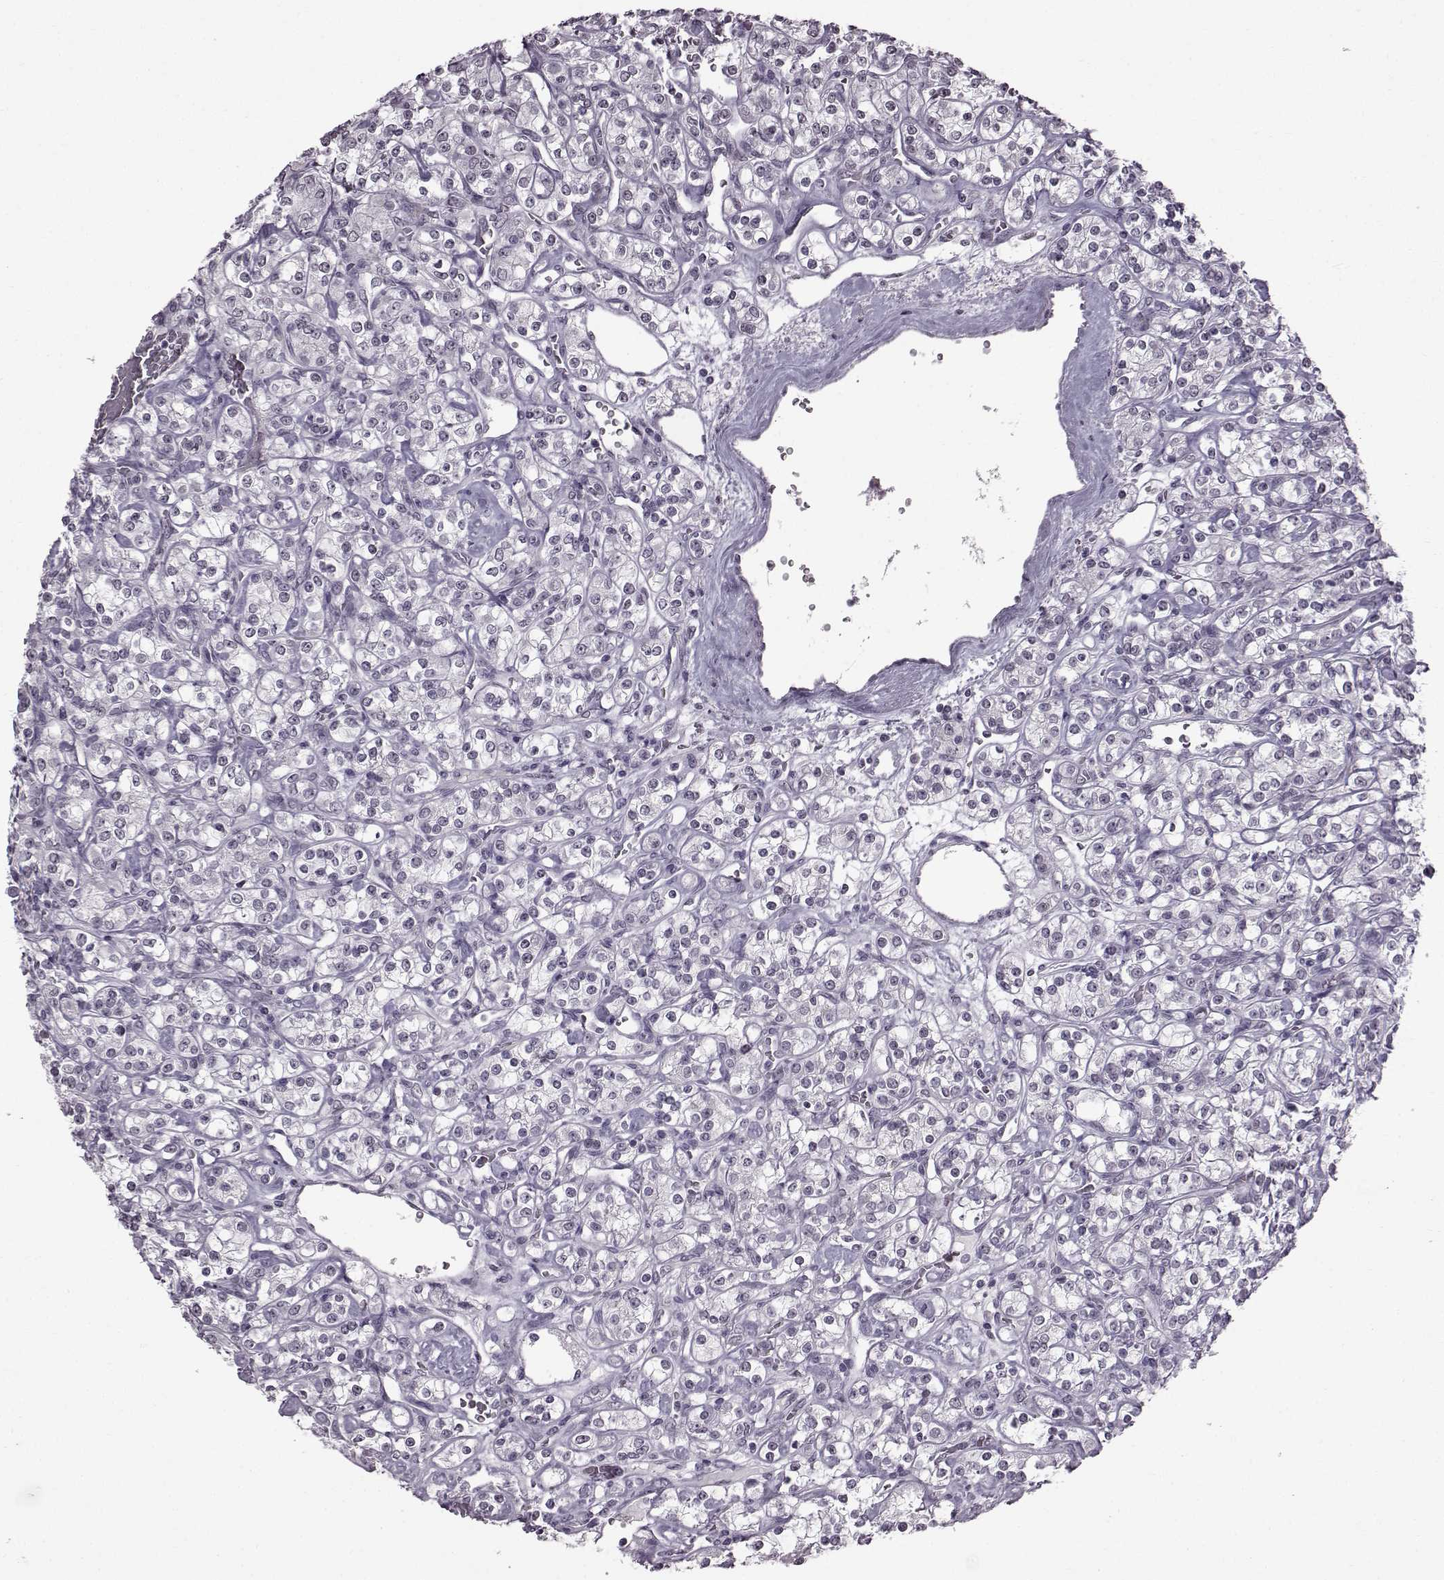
{"staining": {"intensity": "negative", "quantity": "none", "location": "none"}, "tissue": "renal cancer", "cell_type": "Tumor cells", "image_type": "cancer", "snomed": [{"axis": "morphology", "description": "Adenocarcinoma, NOS"}, {"axis": "topography", "description": "Kidney"}], "caption": "Immunohistochemistry (IHC) of human renal cancer (adenocarcinoma) shows no positivity in tumor cells.", "gene": "SLC28A2", "patient": {"sex": "male", "age": 77}}